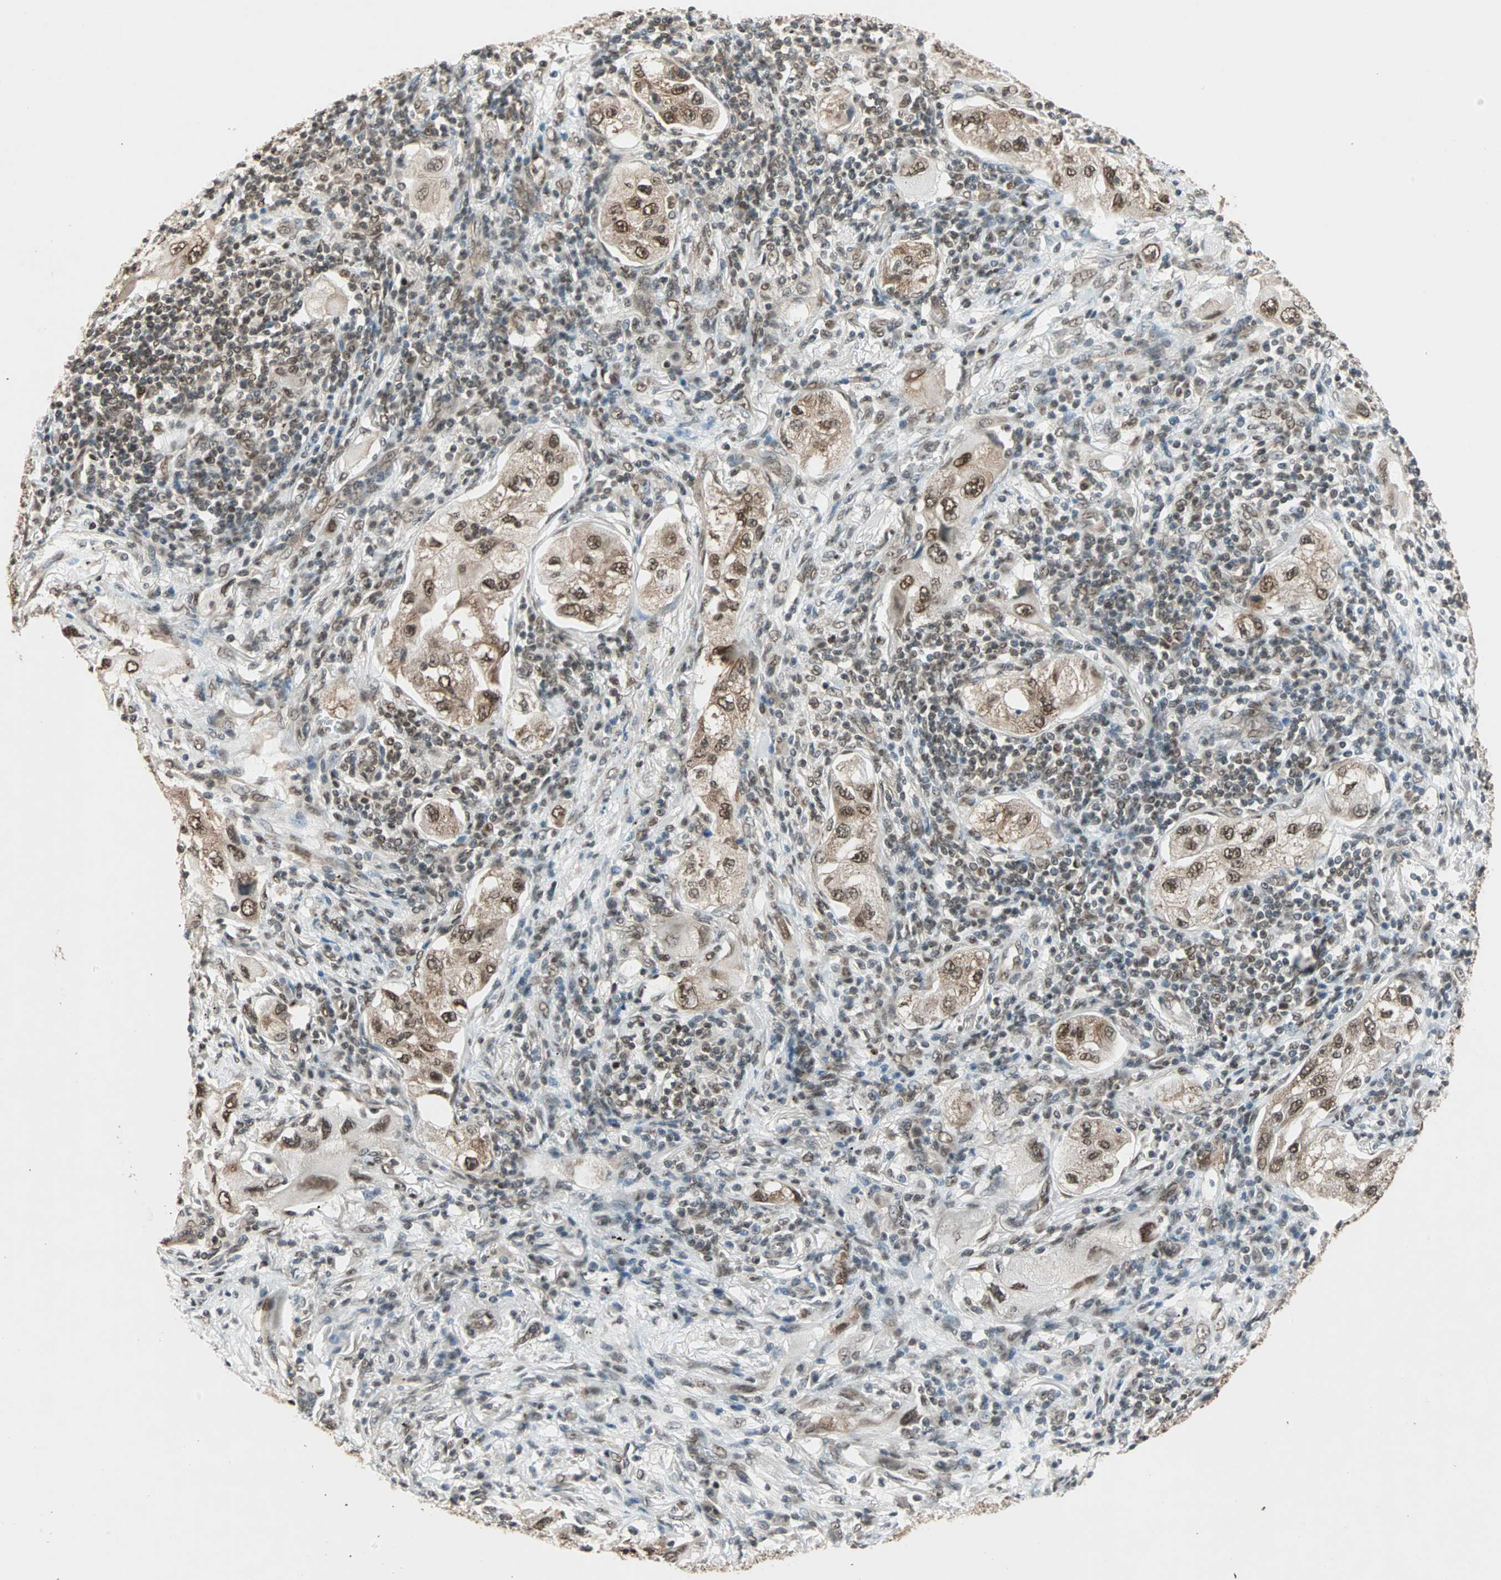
{"staining": {"intensity": "moderate", "quantity": ">75%", "location": "nuclear"}, "tissue": "lung cancer", "cell_type": "Tumor cells", "image_type": "cancer", "snomed": [{"axis": "morphology", "description": "Adenocarcinoma, NOS"}, {"axis": "topography", "description": "Lung"}], "caption": "Lung cancer (adenocarcinoma) stained with a protein marker shows moderate staining in tumor cells.", "gene": "DAZAP1", "patient": {"sex": "female", "age": 65}}